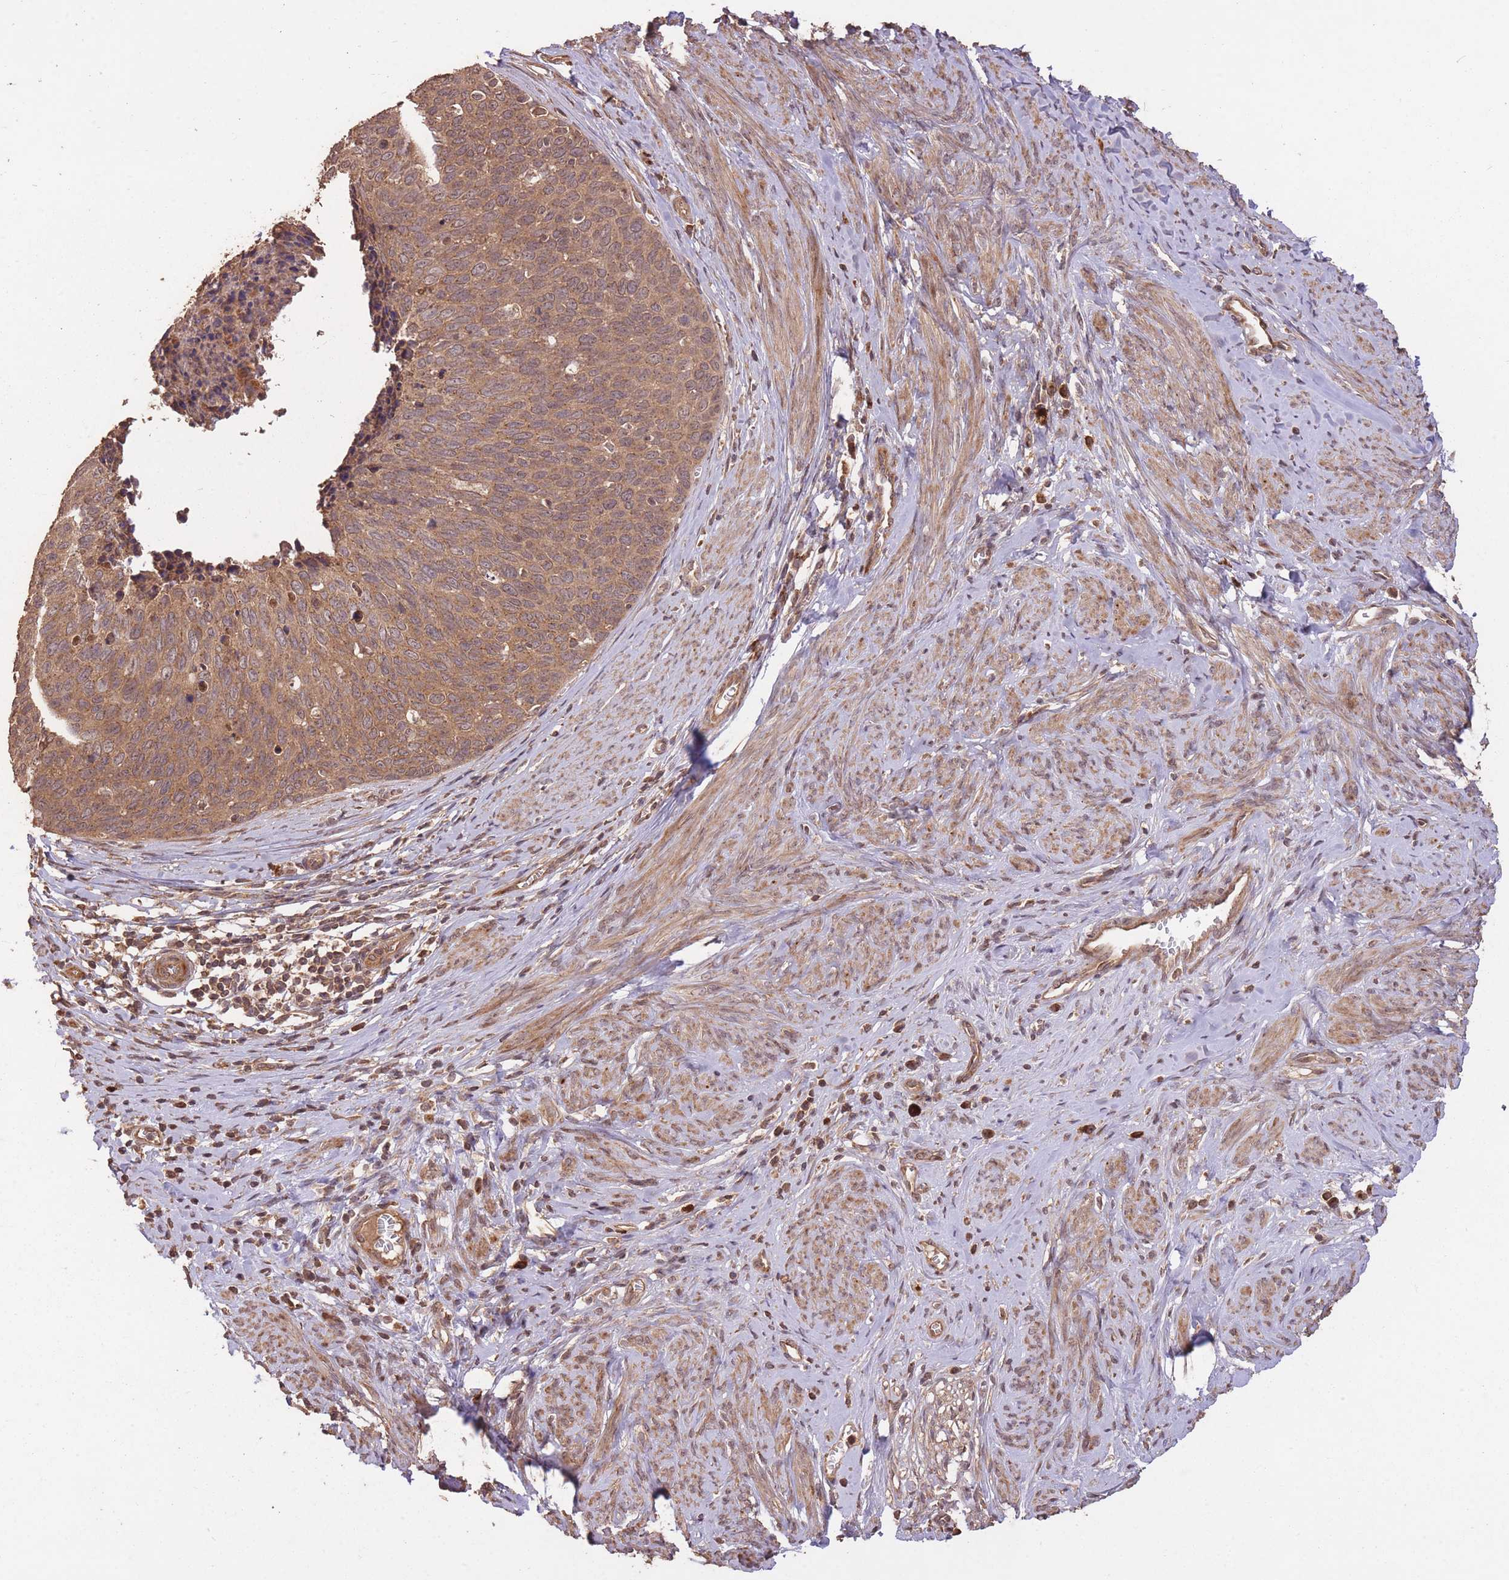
{"staining": {"intensity": "moderate", "quantity": ">75%", "location": "cytoplasmic/membranous,nuclear"}, "tissue": "cervical cancer", "cell_type": "Tumor cells", "image_type": "cancer", "snomed": [{"axis": "morphology", "description": "Squamous cell carcinoma, NOS"}, {"axis": "topography", "description": "Cervix"}], "caption": "A brown stain shows moderate cytoplasmic/membranous and nuclear expression of a protein in human cervical squamous cell carcinoma tumor cells. The protein of interest is shown in brown color, while the nuclei are stained blue.", "gene": "ERBB3", "patient": {"sex": "female", "age": 80}}